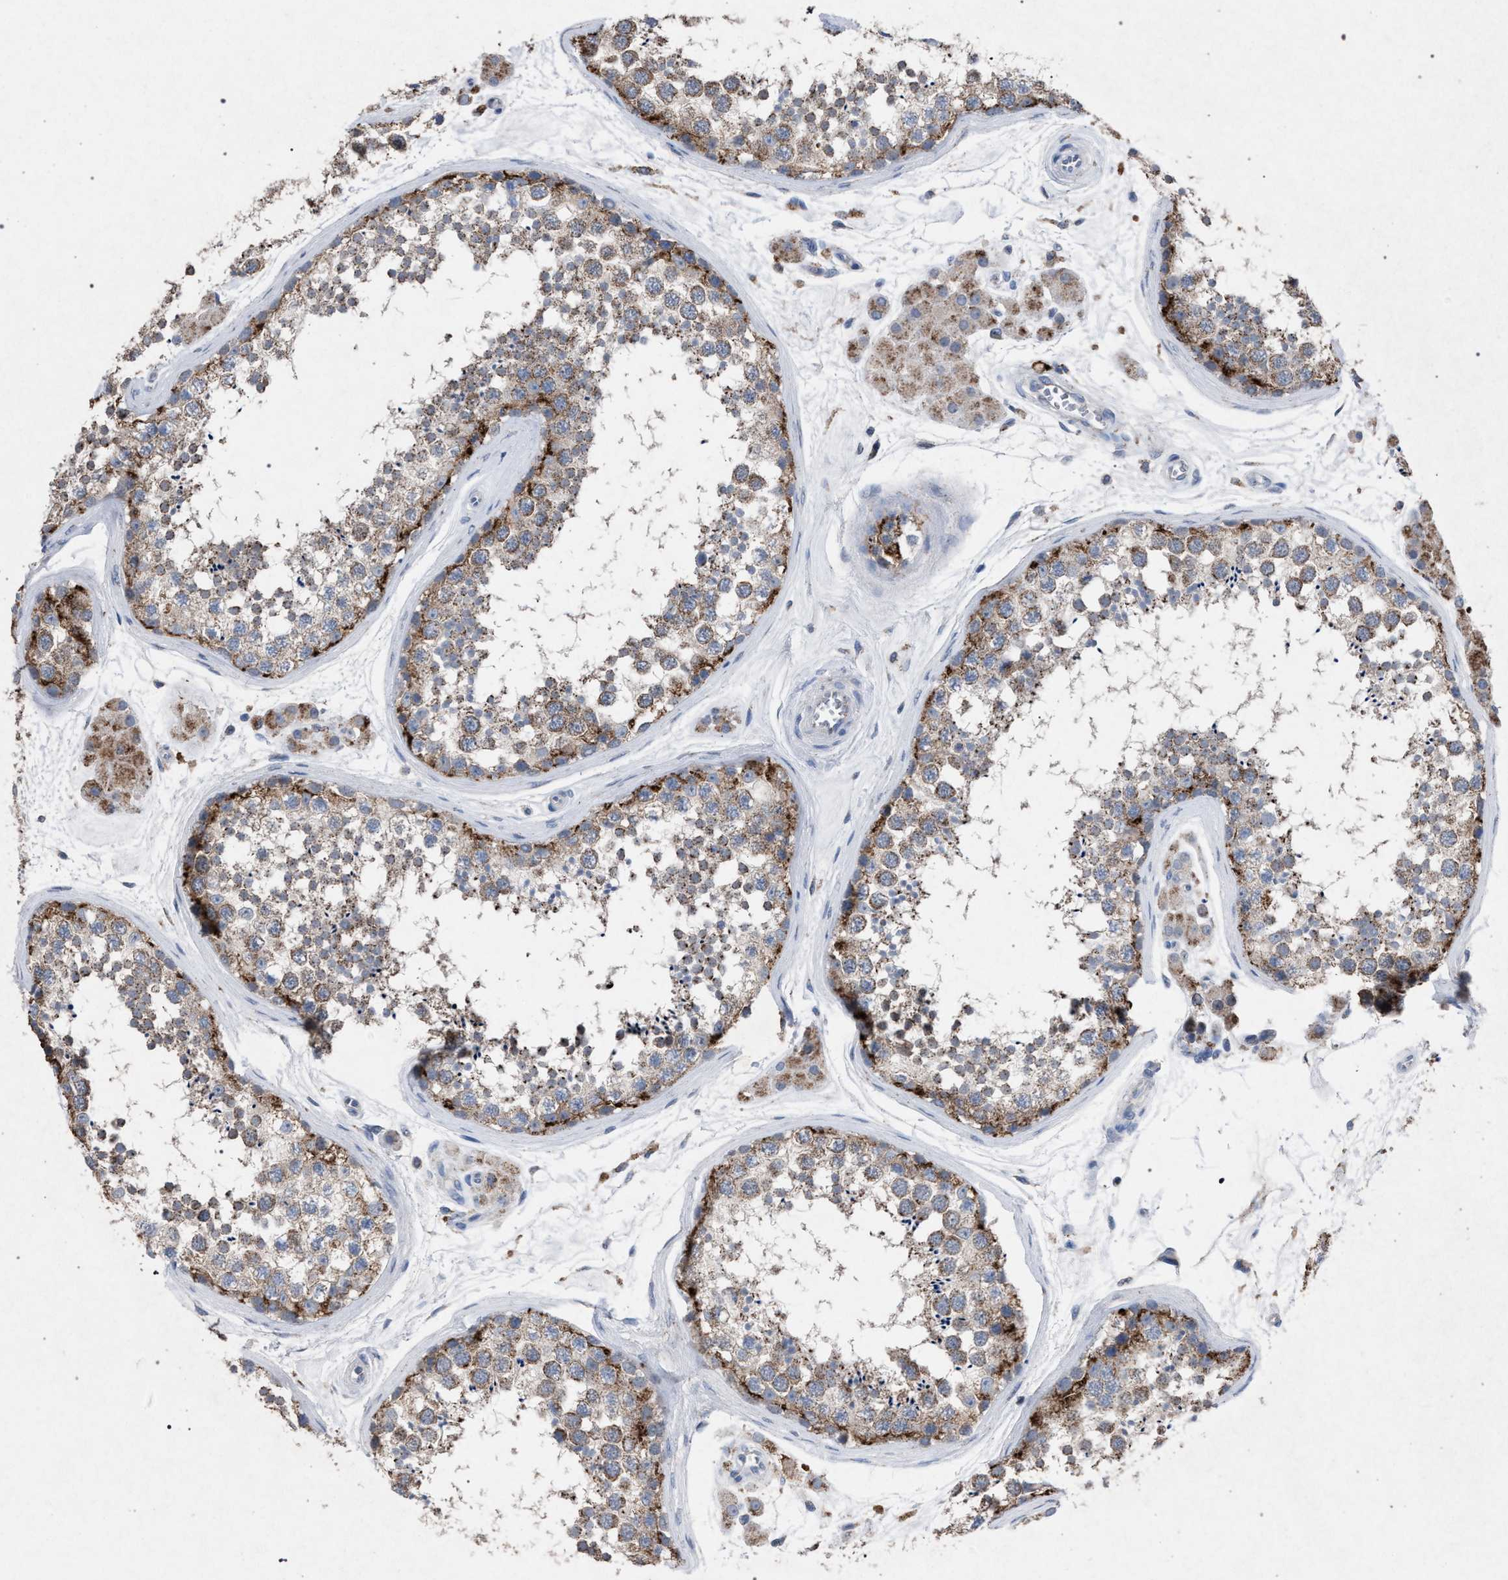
{"staining": {"intensity": "moderate", "quantity": ">75%", "location": "cytoplasmic/membranous"}, "tissue": "testis", "cell_type": "Cells in seminiferous ducts", "image_type": "normal", "snomed": [{"axis": "morphology", "description": "Normal tissue, NOS"}, {"axis": "topography", "description": "Testis"}], "caption": "Testis stained for a protein (brown) shows moderate cytoplasmic/membranous positive positivity in about >75% of cells in seminiferous ducts.", "gene": "HSD17B4", "patient": {"sex": "male", "age": 56}}